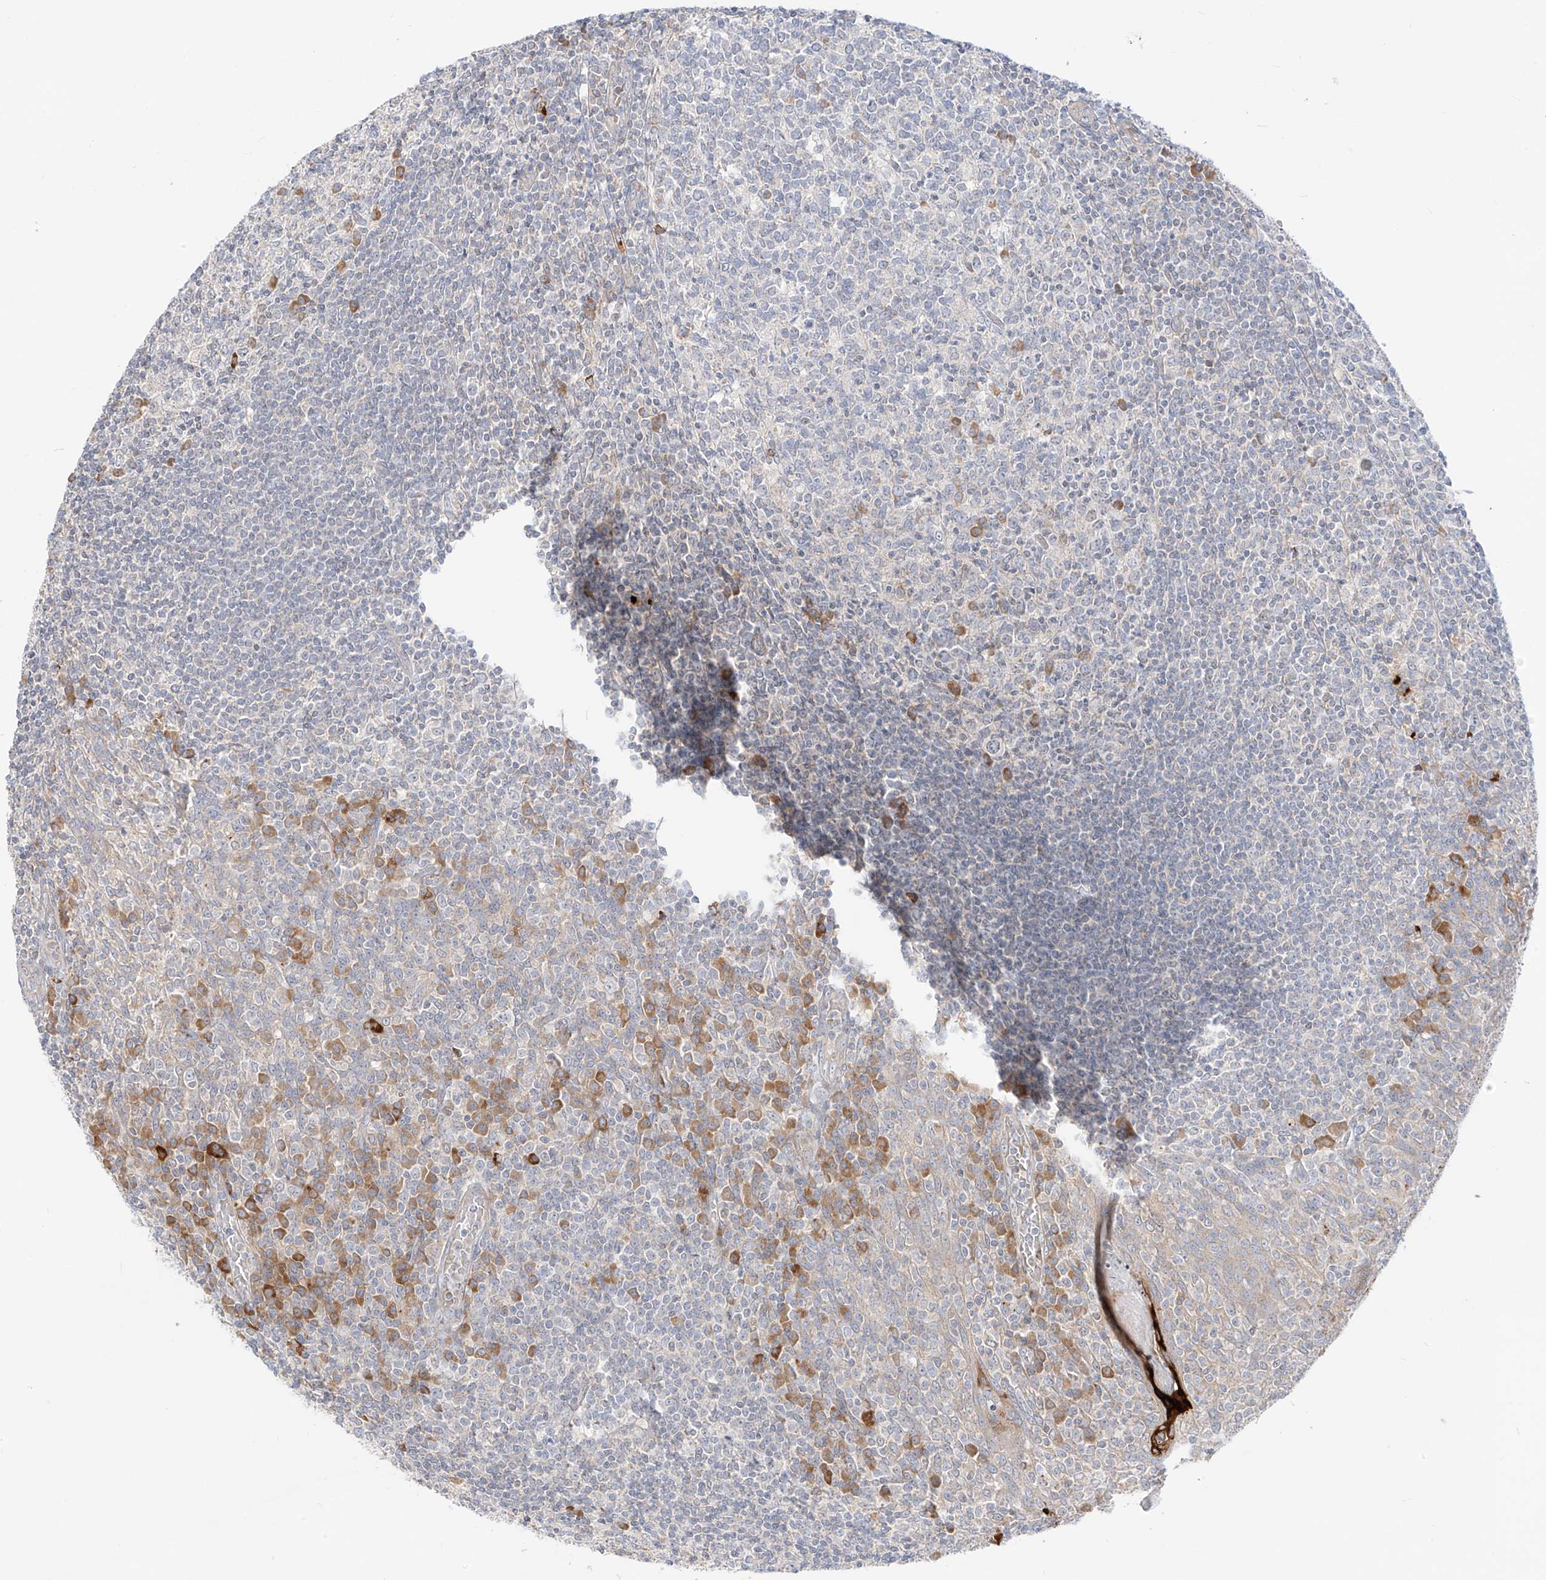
{"staining": {"intensity": "moderate", "quantity": "<25%", "location": "cytoplasmic/membranous"}, "tissue": "tonsil", "cell_type": "Germinal center cells", "image_type": "normal", "snomed": [{"axis": "morphology", "description": "Normal tissue, NOS"}, {"axis": "topography", "description": "Tonsil"}], "caption": "An image of tonsil stained for a protein demonstrates moderate cytoplasmic/membranous brown staining in germinal center cells. Using DAB (3,3'-diaminobenzidine) (brown) and hematoxylin (blue) stains, captured at high magnification using brightfield microscopy.", "gene": "SYTL3", "patient": {"sex": "female", "age": 19}}